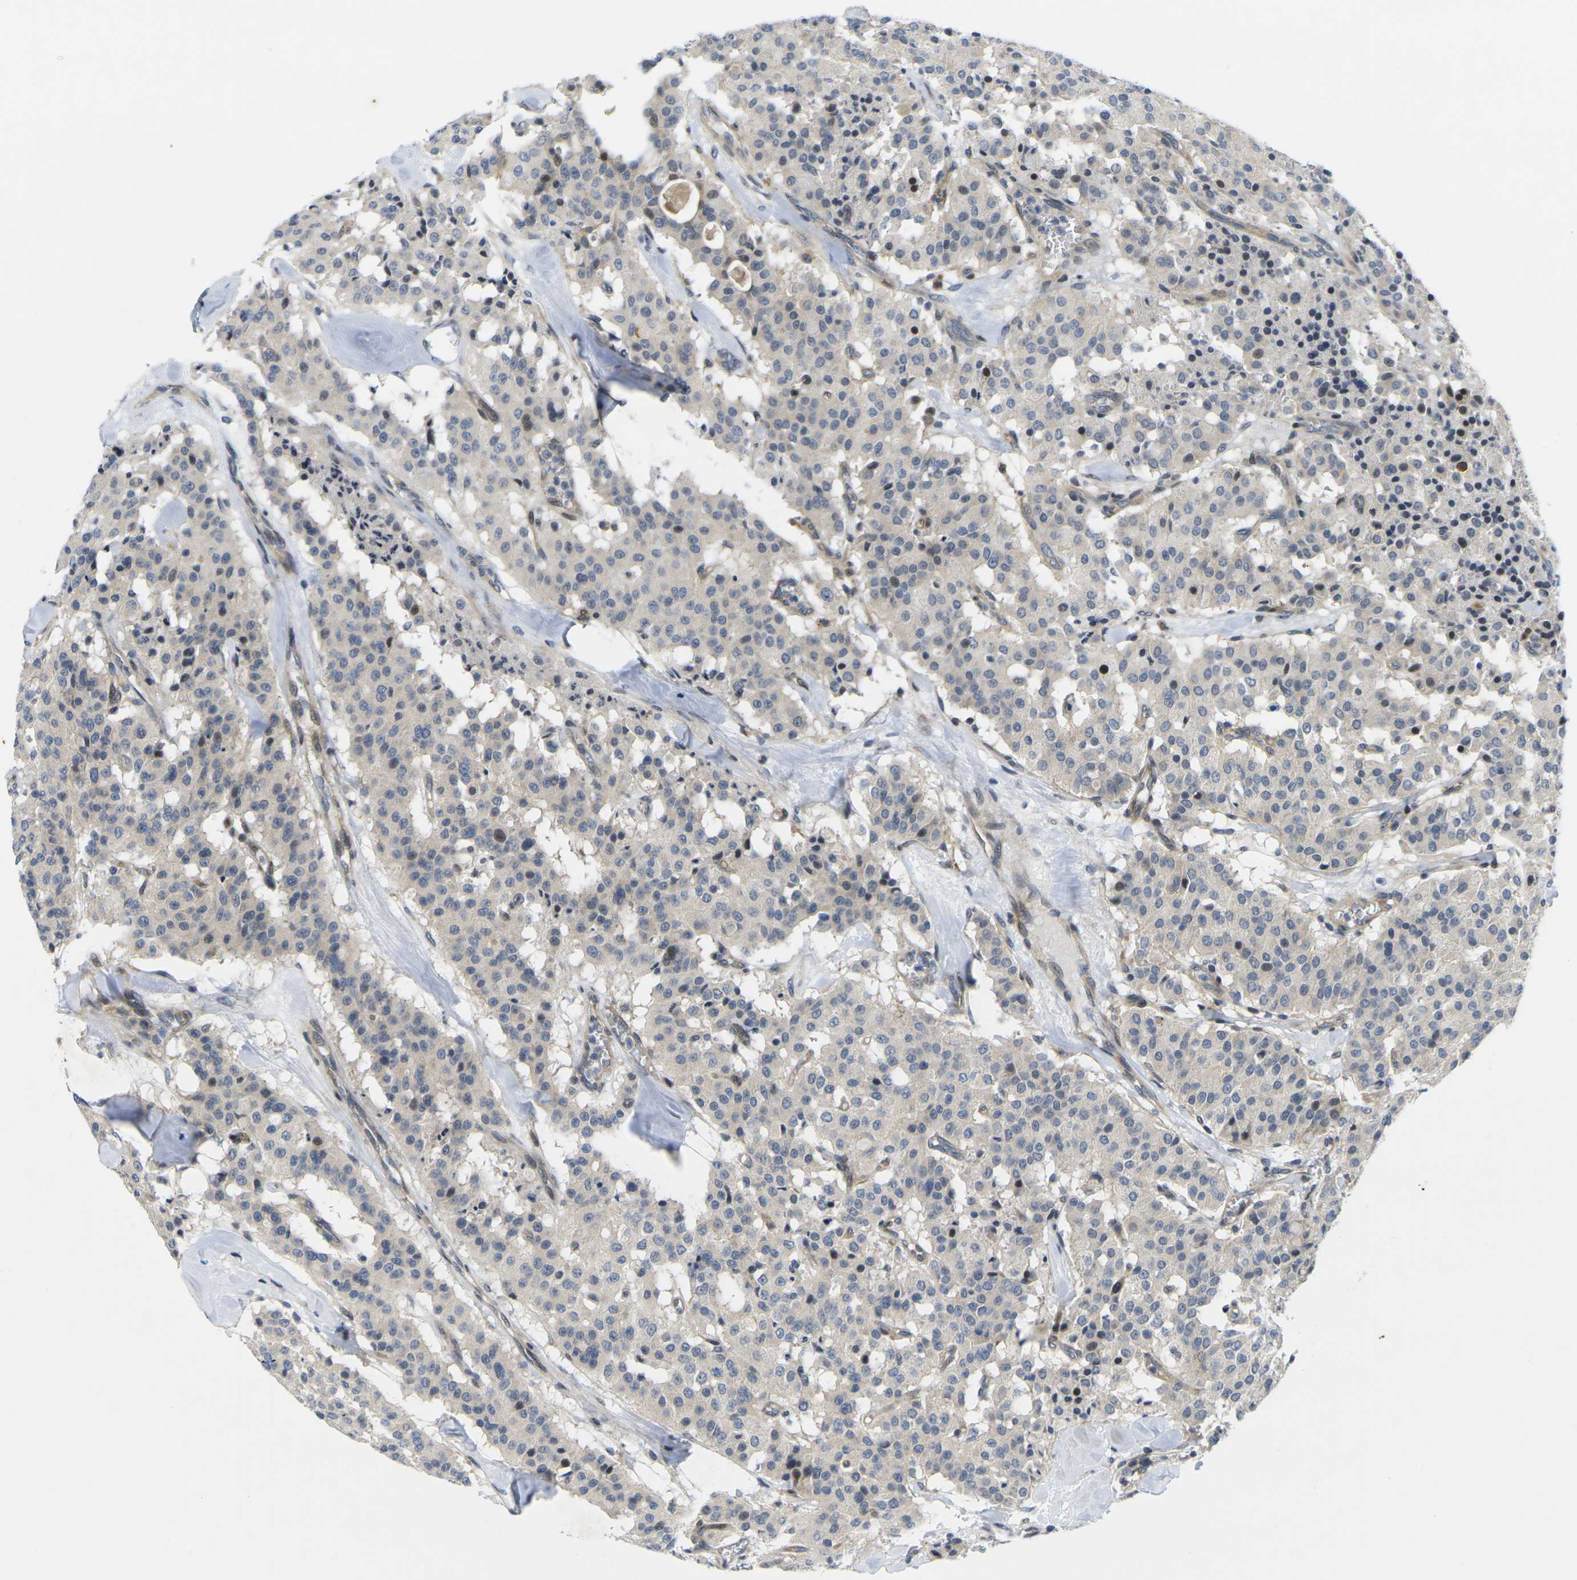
{"staining": {"intensity": "weak", "quantity": "<25%", "location": "cytoplasmic/membranous"}, "tissue": "carcinoid", "cell_type": "Tumor cells", "image_type": "cancer", "snomed": [{"axis": "morphology", "description": "Carcinoid, malignant, NOS"}, {"axis": "topography", "description": "Lung"}], "caption": "Tumor cells show no significant positivity in carcinoid.", "gene": "ROBO2", "patient": {"sex": "male", "age": 30}}